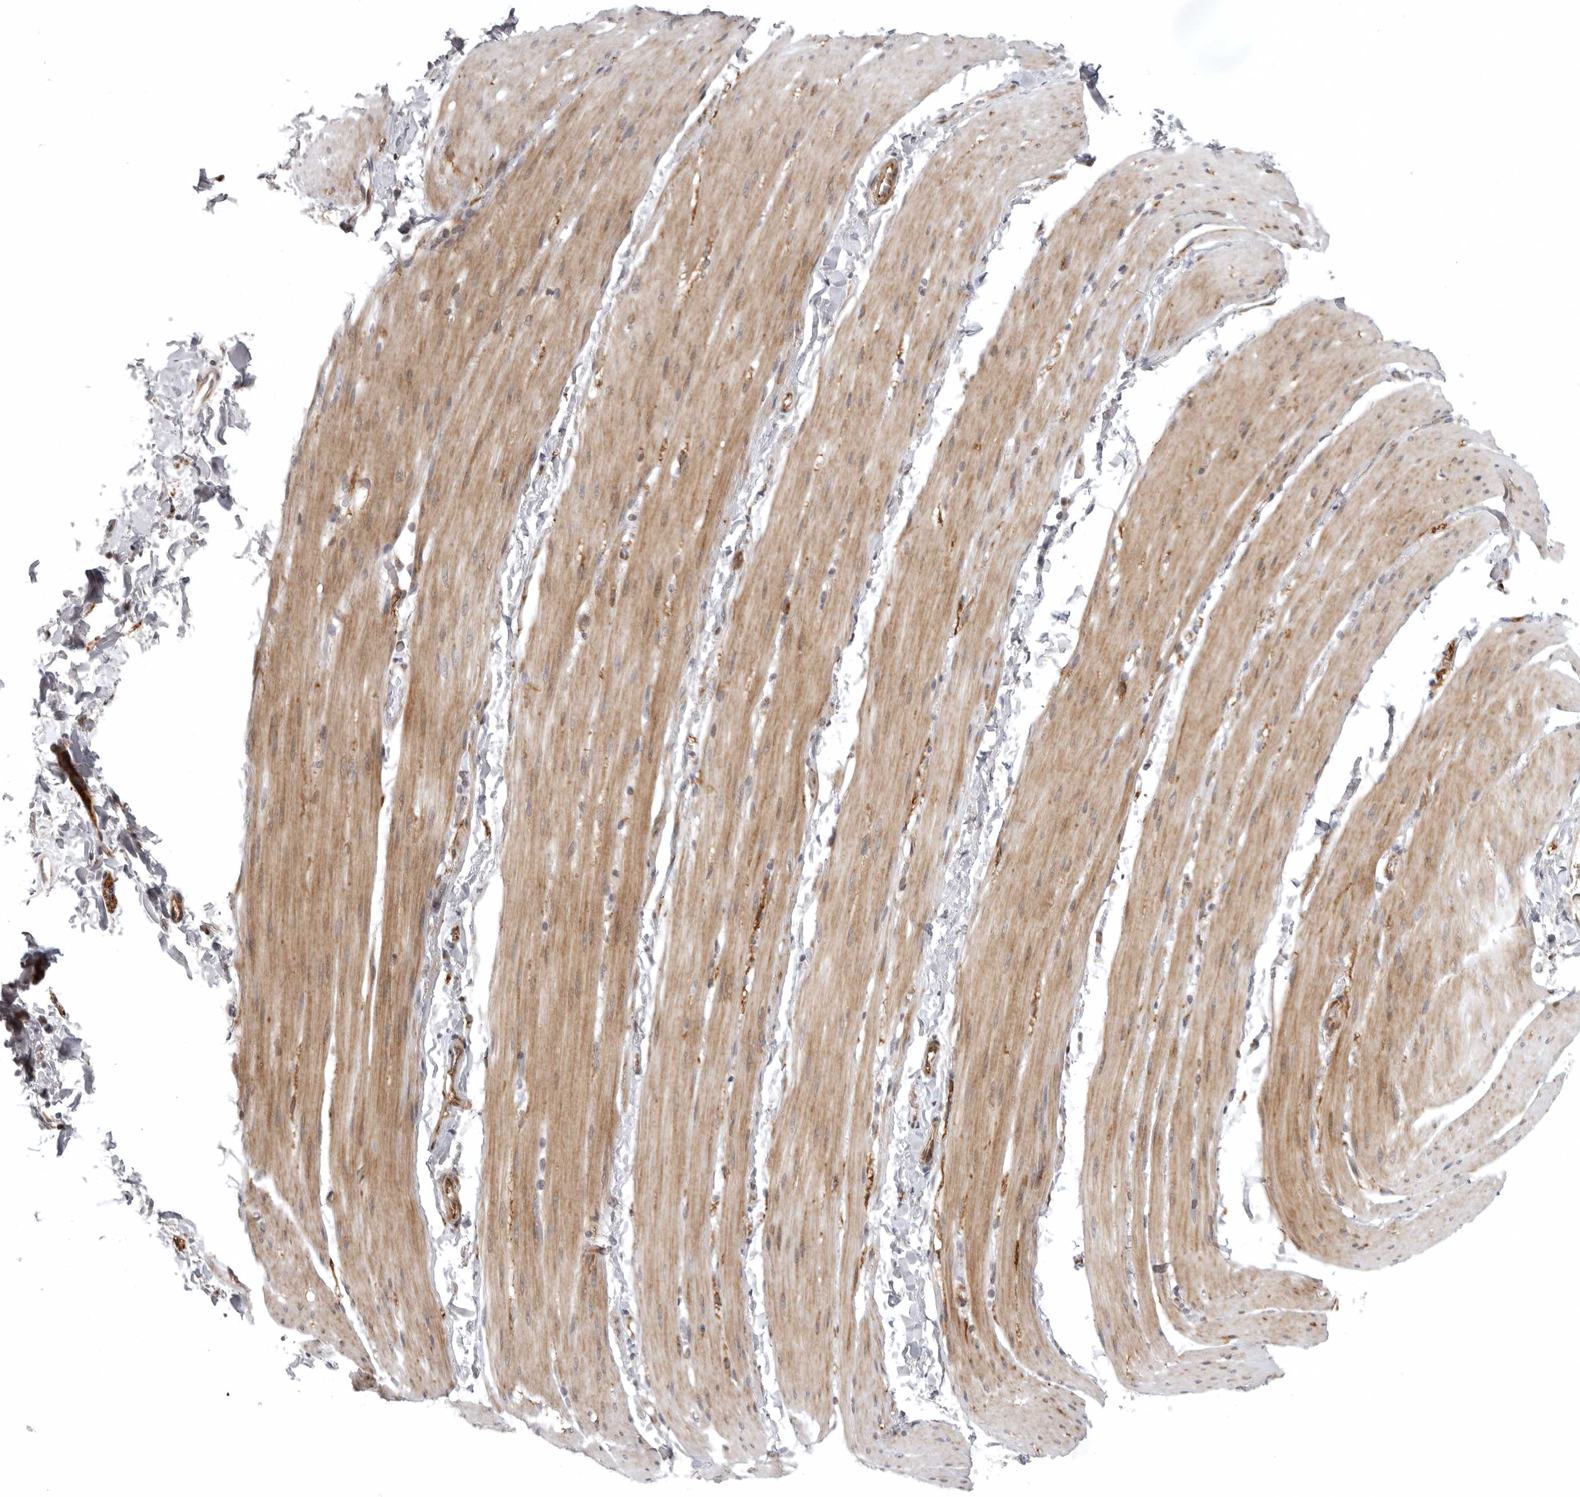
{"staining": {"intensity": "moderate", "quantity": "25%-75%", "location": "cytoplasmic/membranous"}, "tissue": "smooth muscle", "cell_type": "Smooth muscle cells", "image_type": "normal", "snomed": [{"axis": "morphology", "description": "Normal tissue, NOS"}, {"axis": "topography", "description": "Smooth muscle"}, {"axis": "topography", "description": "Small intestine"}], "caption": "Immunohistochemical staining of benign human smooth muscle reveals medium levels of moderate cytoplasmic/membranous positivity in about 25%-75% of smooth muscle cells. Ihc stains the protein in brown and the nuclei are stained blue.", "gene": "CD300LD", "patient": {"sex": "female", "age": 84}}